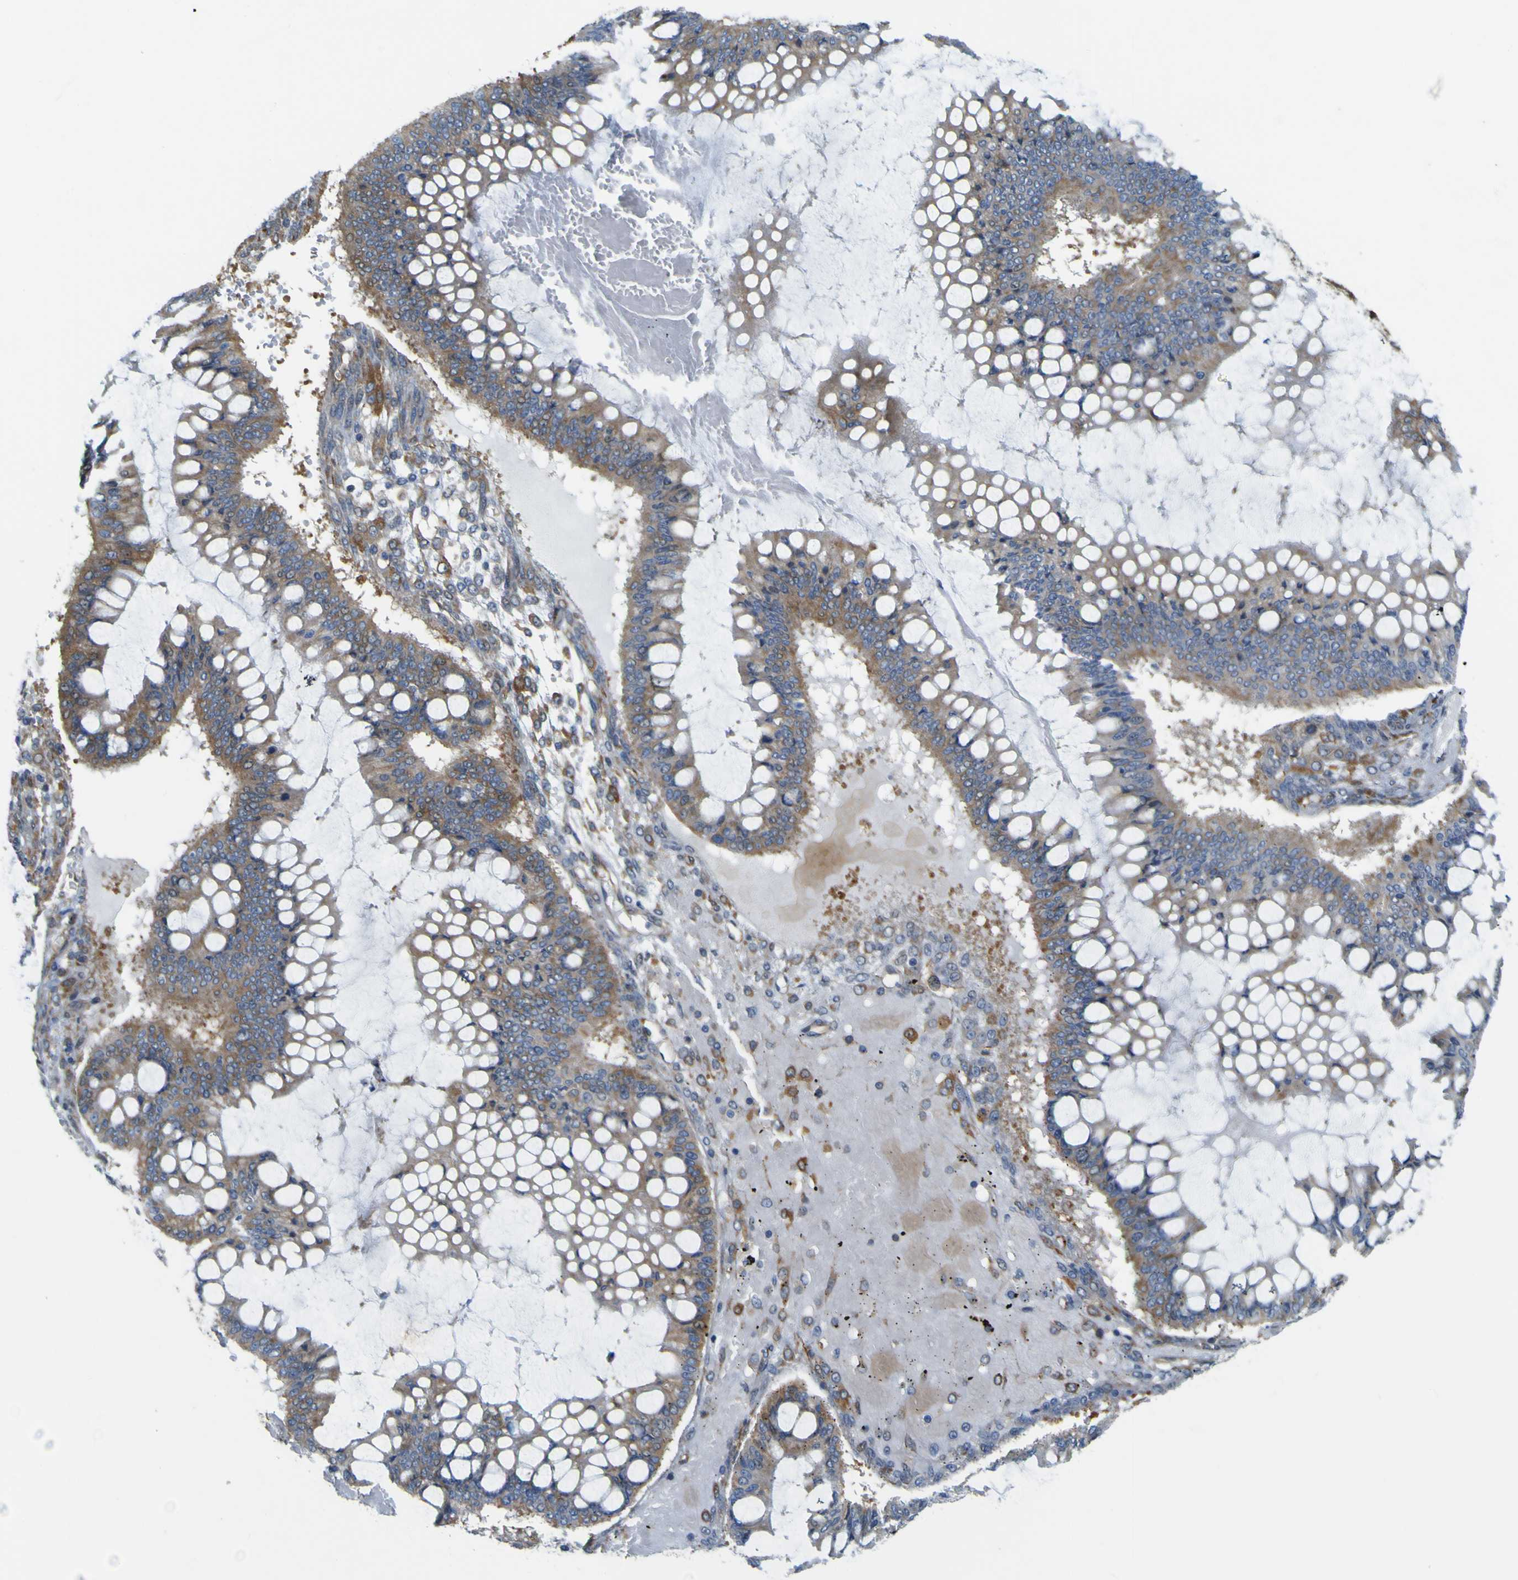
{"staining": {"intensity": "moderate", "quantity": ">75%", "location": "cytoplasmic/membranous"}, "tissue": "ovarian cancer", "cell_type": "Tumor cells", "image_type": "cancer", "snomed": [{"axis": "morphology", "description": "Cystadenocarcinoma, mucinous, NOS"}, {"axis": "topography", "description": "Ovary"}], "caption": "Immunohistochemistry (DAB) staining of human ovarian cancer (mucinous cystadenocarcinoma) reveals moderate cytoplasmic/membranous protein expression in approximately >75% of tumor cells.", "gene": "JPH1", "patient": {"sex": "female", "age": 73}}